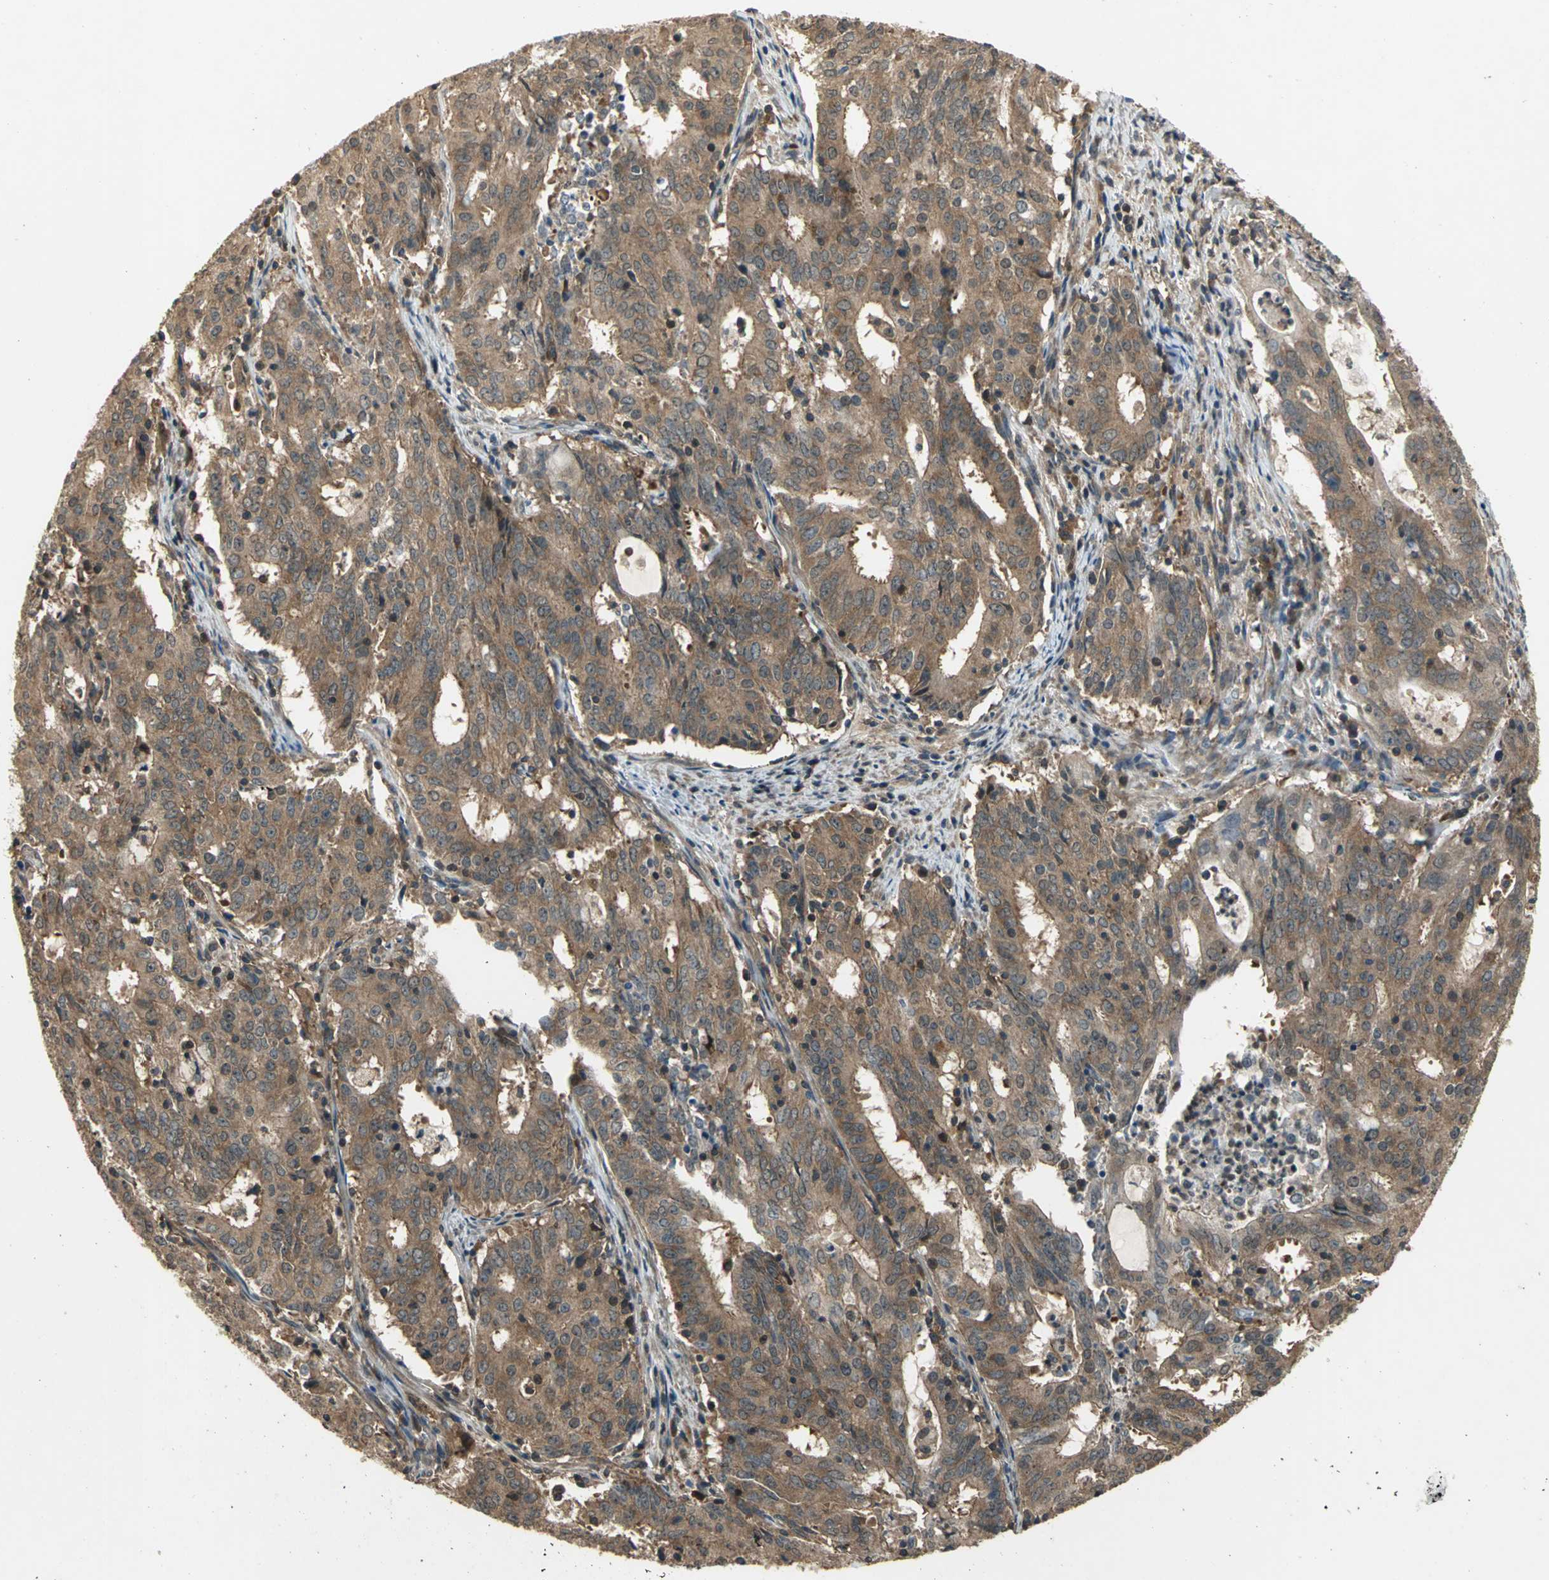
{"staining": {"intensity": "strong", "quantity": ">75%", "location": "cytoplasmic/membranous"}, "tissue": "cervical cancer", "cell_type": "Tumor cells", "image_type": "cancer", "snomed": [{"axis": "morphology", "description": "Adenocarcinoma, NOS"}, {"axis": "topography", "description": "Cervix"}], "caption": "Immunohistochemistry photomicrograph of neoplastic tissue: cervical cancer (adenocarcinoma) stained using IHC shows high levels of strong protein expression localized specifically in the cytoplasmic/membranous of tumor cells, appearing as a cytoplasmic/membranous brown color.", "gene": "EIF2B2", "patient": {"sex": "female", "age": 44}}